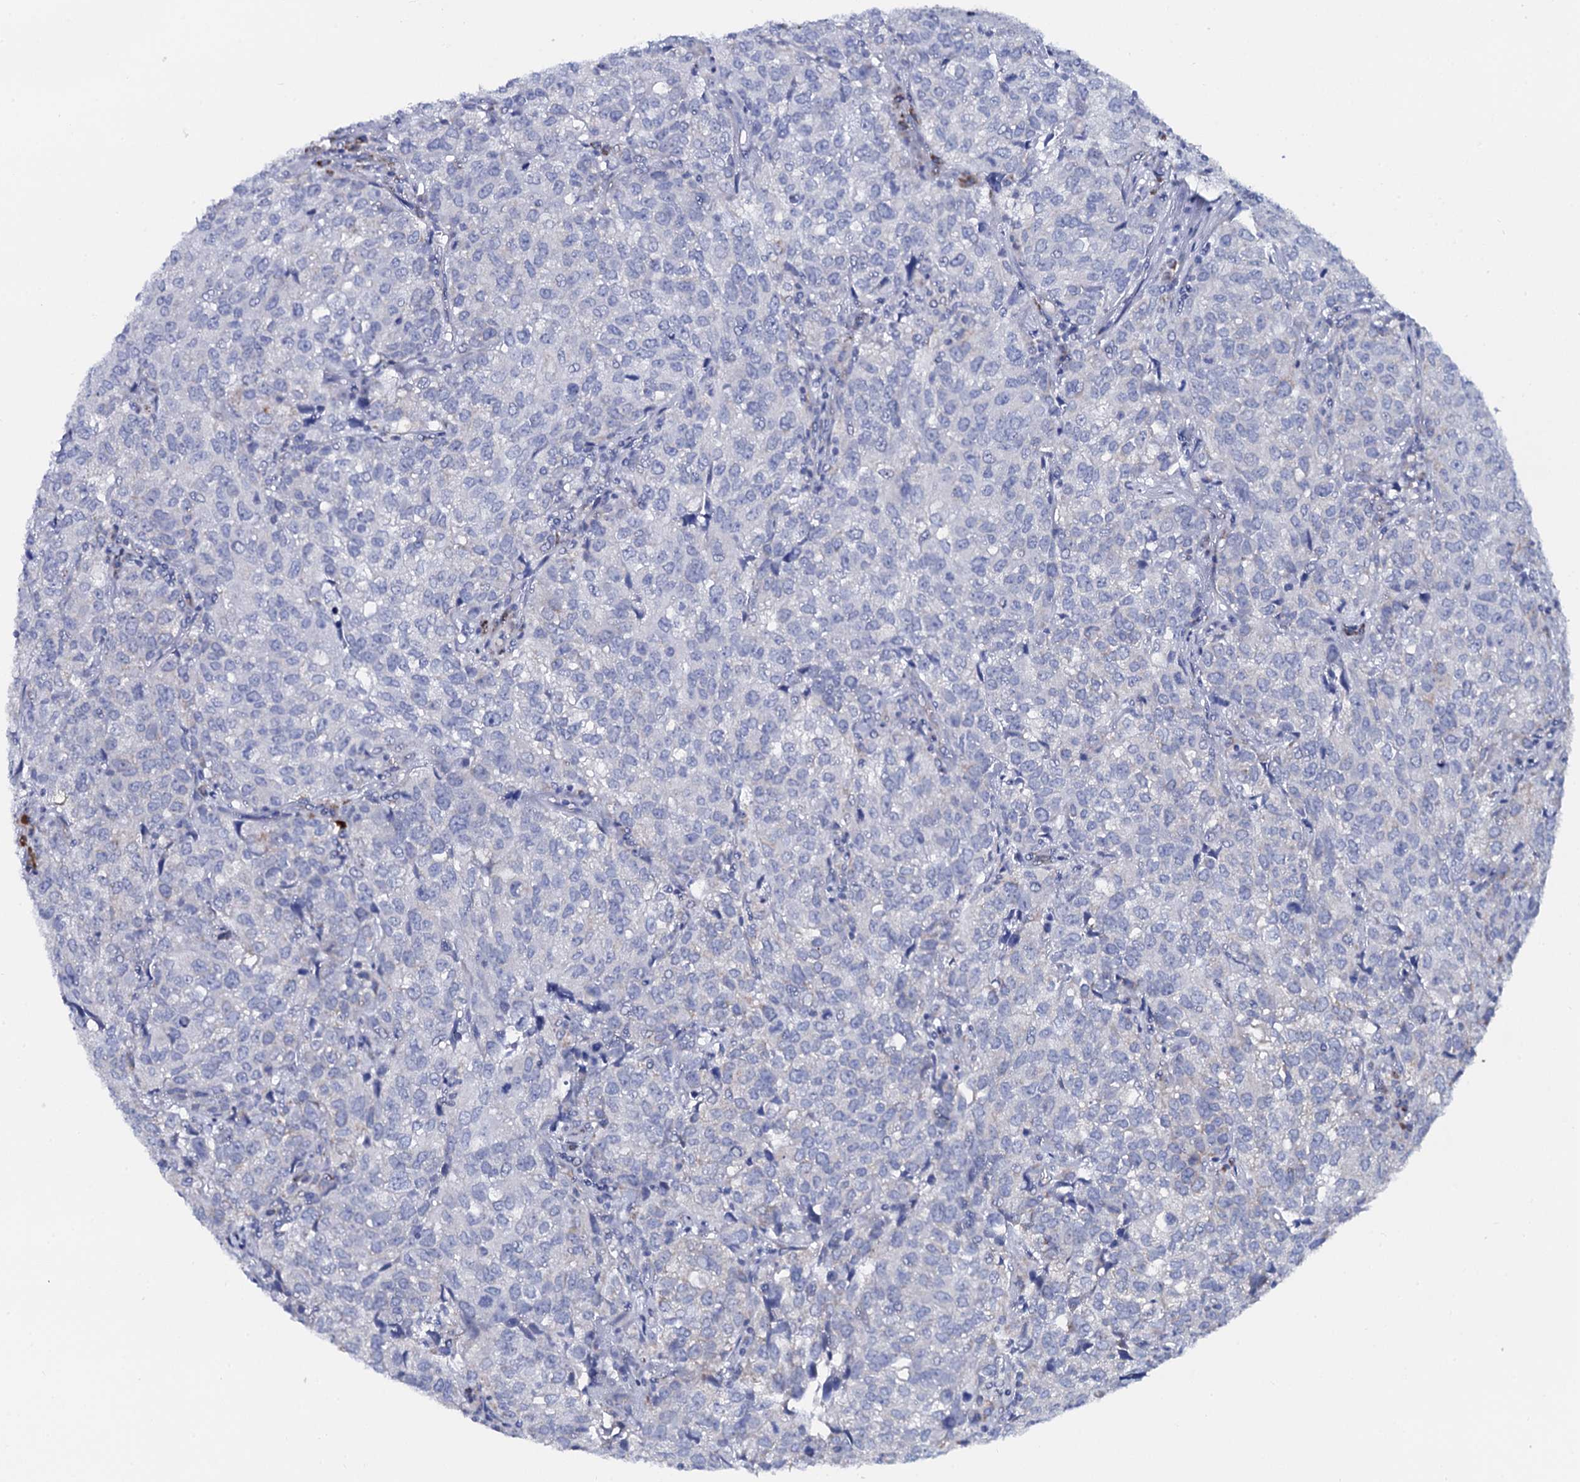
{"staining": {"intensity": "weak", "quantity": "<25%", "location": "cytoplasmic/membranous"}, "tissue": "urothelial cancer", "cell_type": "Tumor cells", "image_type": "cancer", "snomed": [{"axis": "morphology", "description": "Urothelial carcinoma, High grade"}, {"axis": "topography", "description": "Urinary bladder"}], "caption": "Image shows no significant protein staining in tumor cells of urothelial carcinoma (high-grade). Nuclei are stained in blue.", "gene": "ACADSB", "patient": {"sex": "female", "age": 75}}